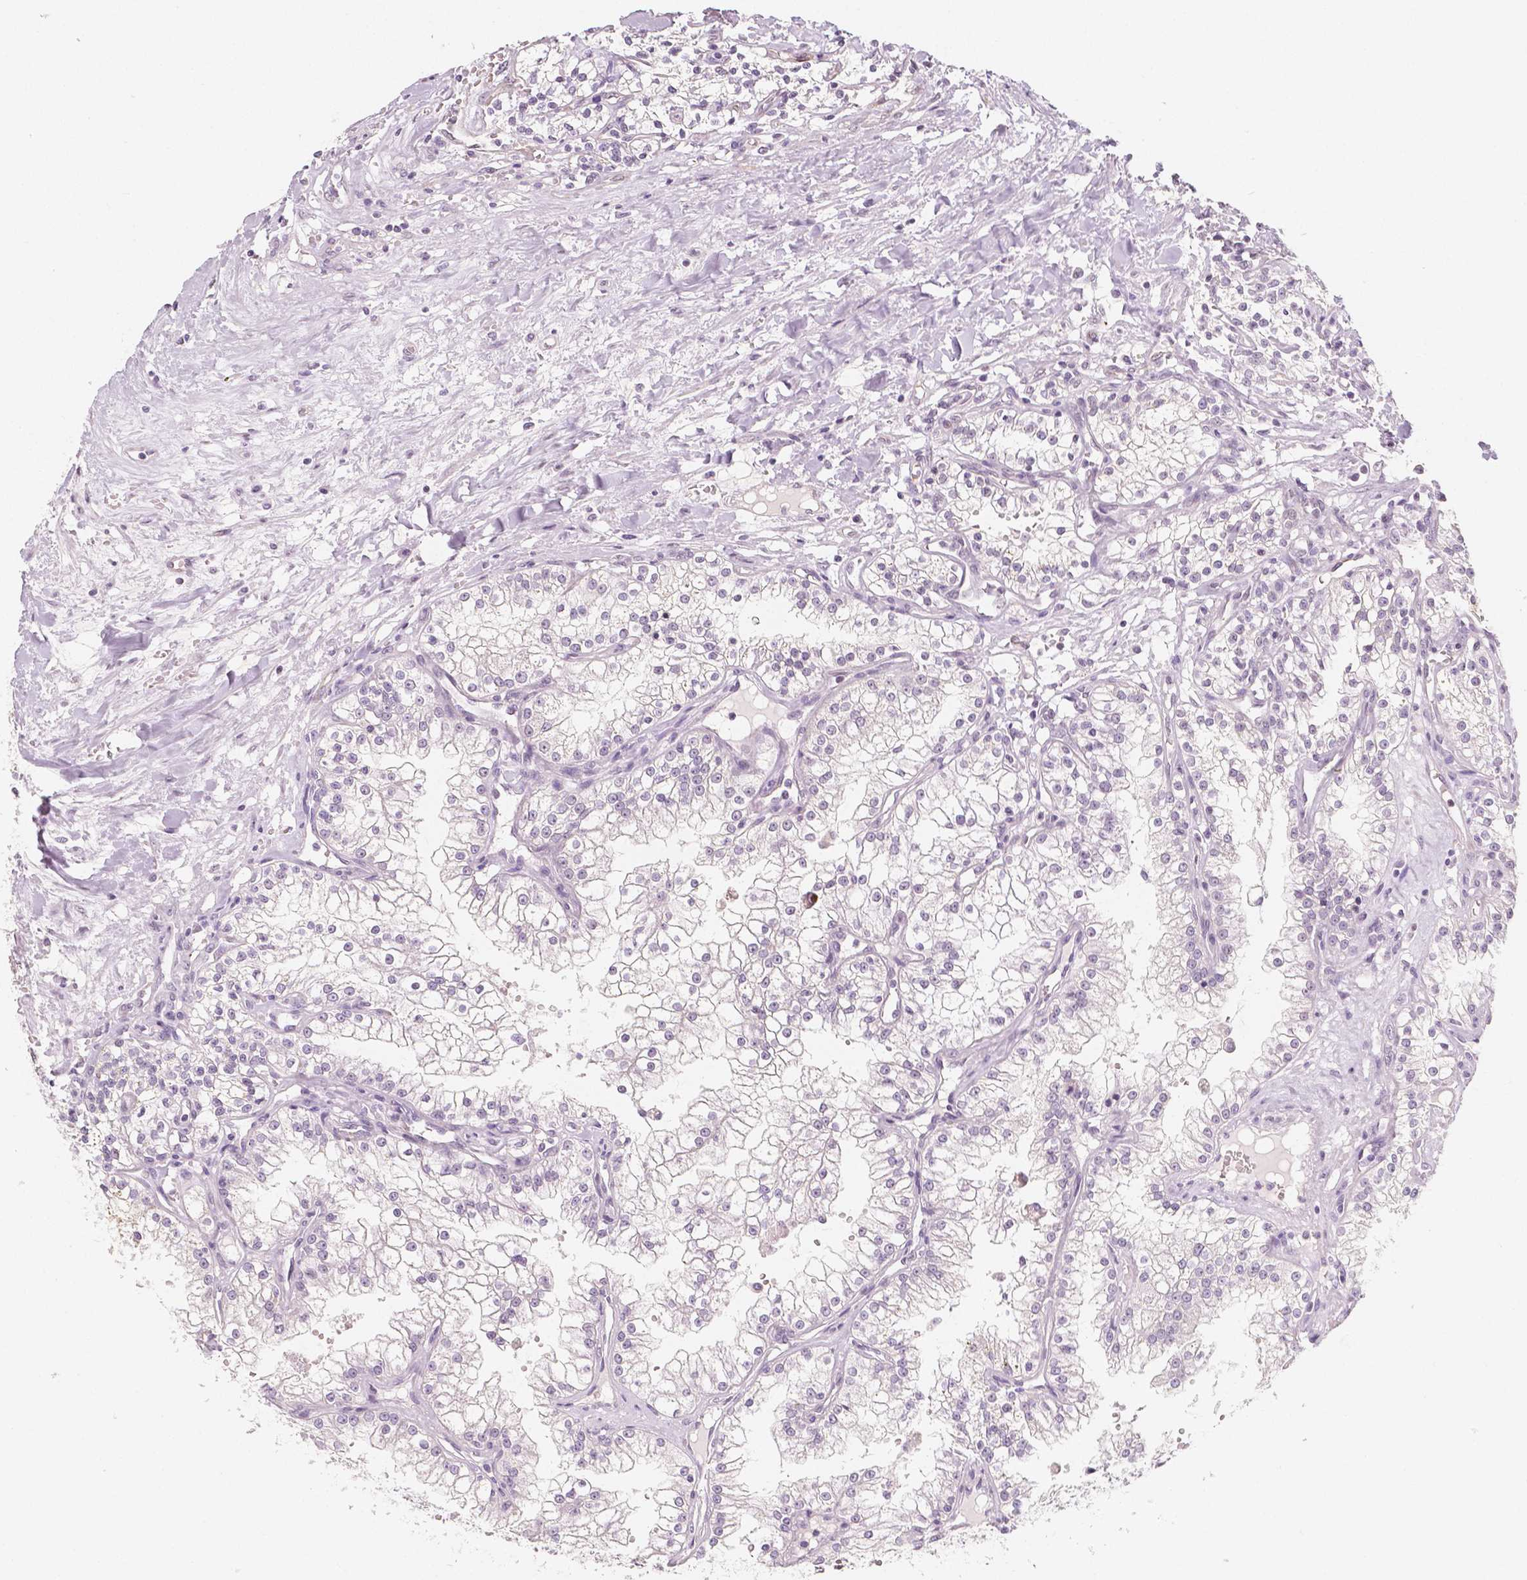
{"staining": {"intensity": "negative", "quantity": "none", "location": "none"}, "tissue": "renal cancer", "cell_type": "Tumor cells", "image_type": "cancer", "snomed": [{"axis": "morphology", "description": "Adenocarcinoma, NOS"}, {"axis": "topography", "description": "Kidney"}], "caption": "High power microscopy image of an immunohistochemistry histopathology image of renal cancer, revealing no significant positivity in tumor cells.", "gene": "KDM5B", "patient": {"sex": "male", "age": 36}}